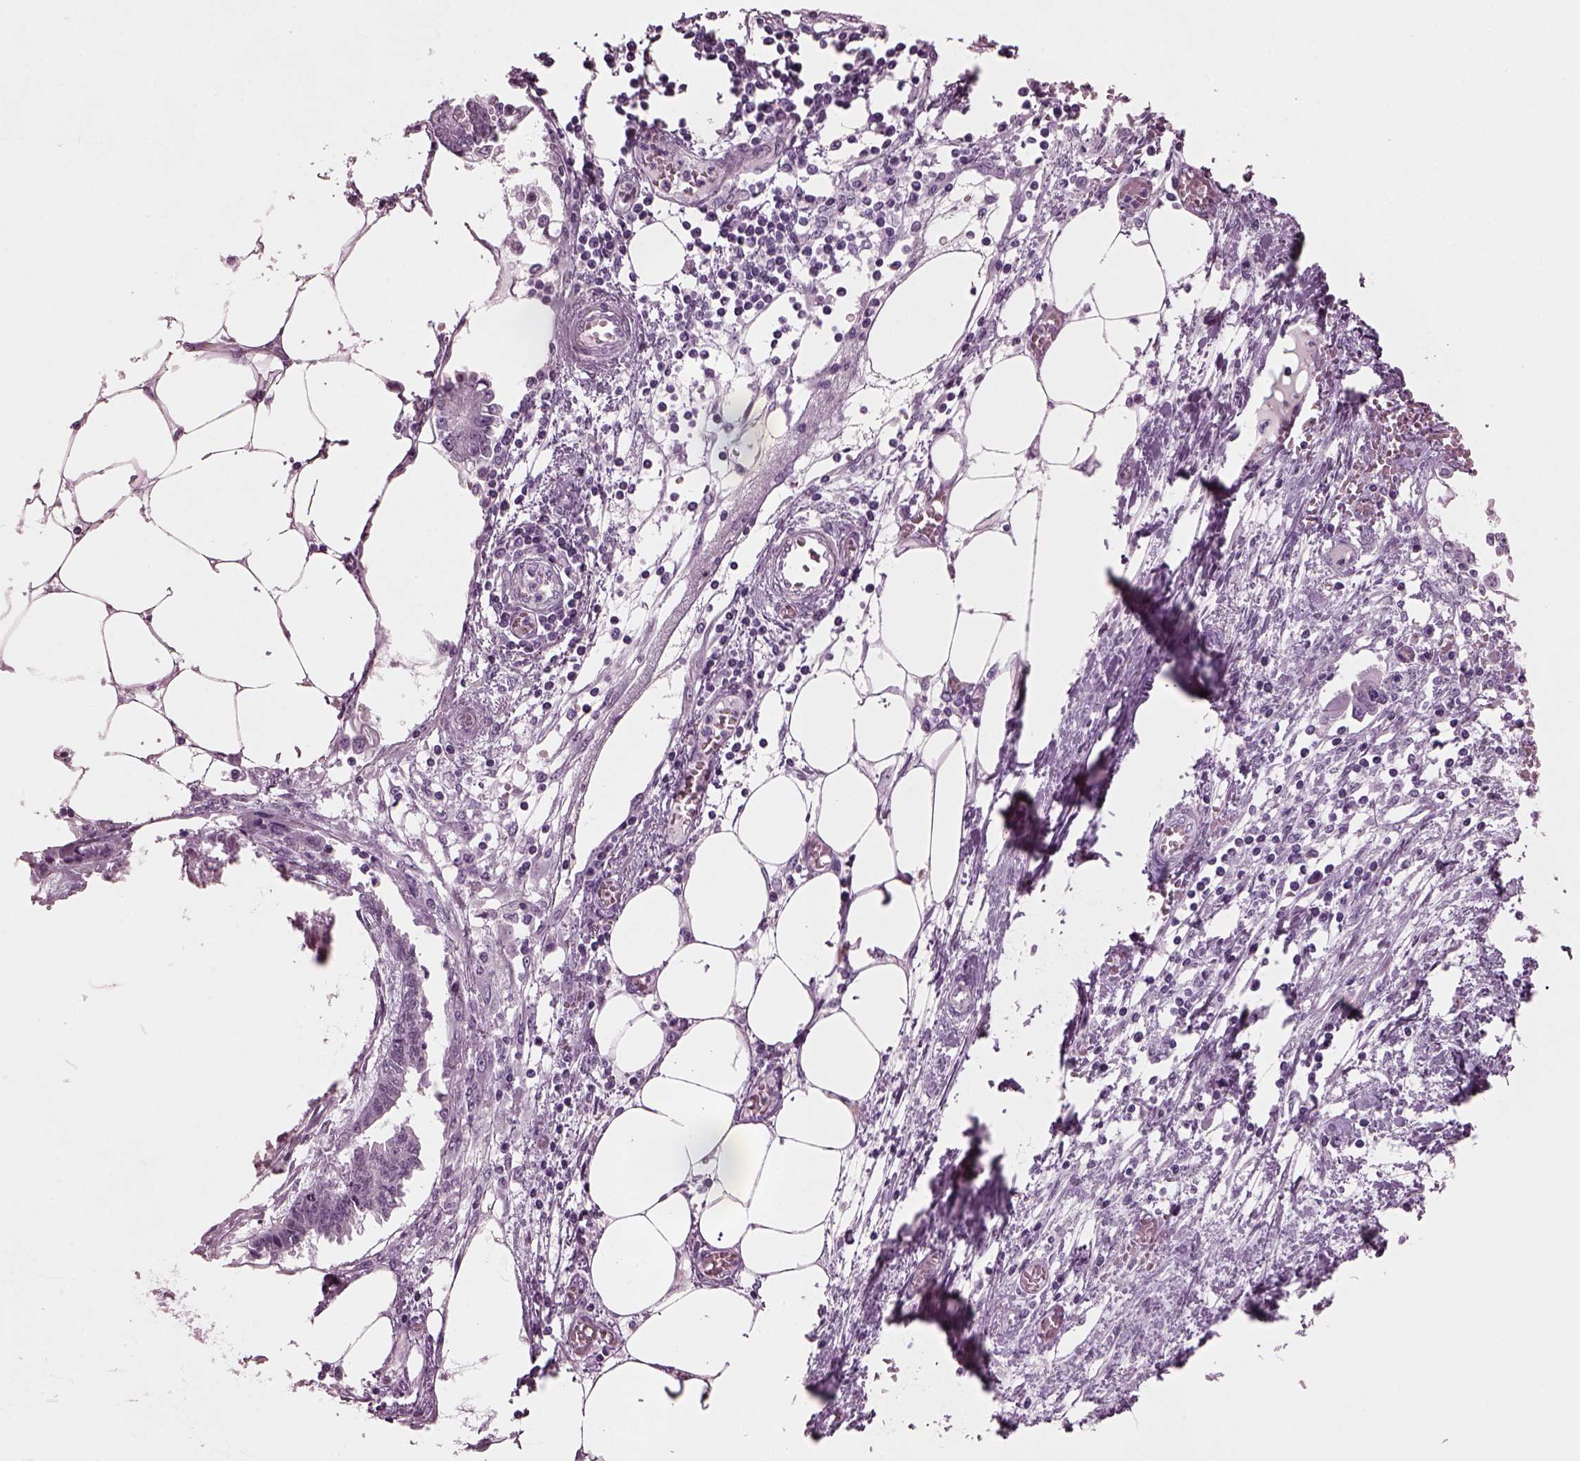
{"staining": {"intensity": "negative", "quantity": "none", "location": "none"}, "tissue": "endometrial cancer", "cell_type": "Tumor cells", "image_type": "cancer", "snomed": [{"axis": "morphology", "description": "Adenocarcinoma, NOS"}, {"axis": "morphology", "description": "Adenocarcinoma, metastatic, NOS"}, {"axis": "topography", "description": "Adipose tissue"}, {"axis": "topography", "description": "Endometrium"}], "caption": "High magnification brightfield microscopy of endometrial cancer stained with DAB (3,3'-diaminobenzidine) (brown) and counterstained with hematoxylin (blue): tumor cells show no significant positivity.", "gene": "KRTAP3-2", "patient": {"sex": "female", "age": 67}}